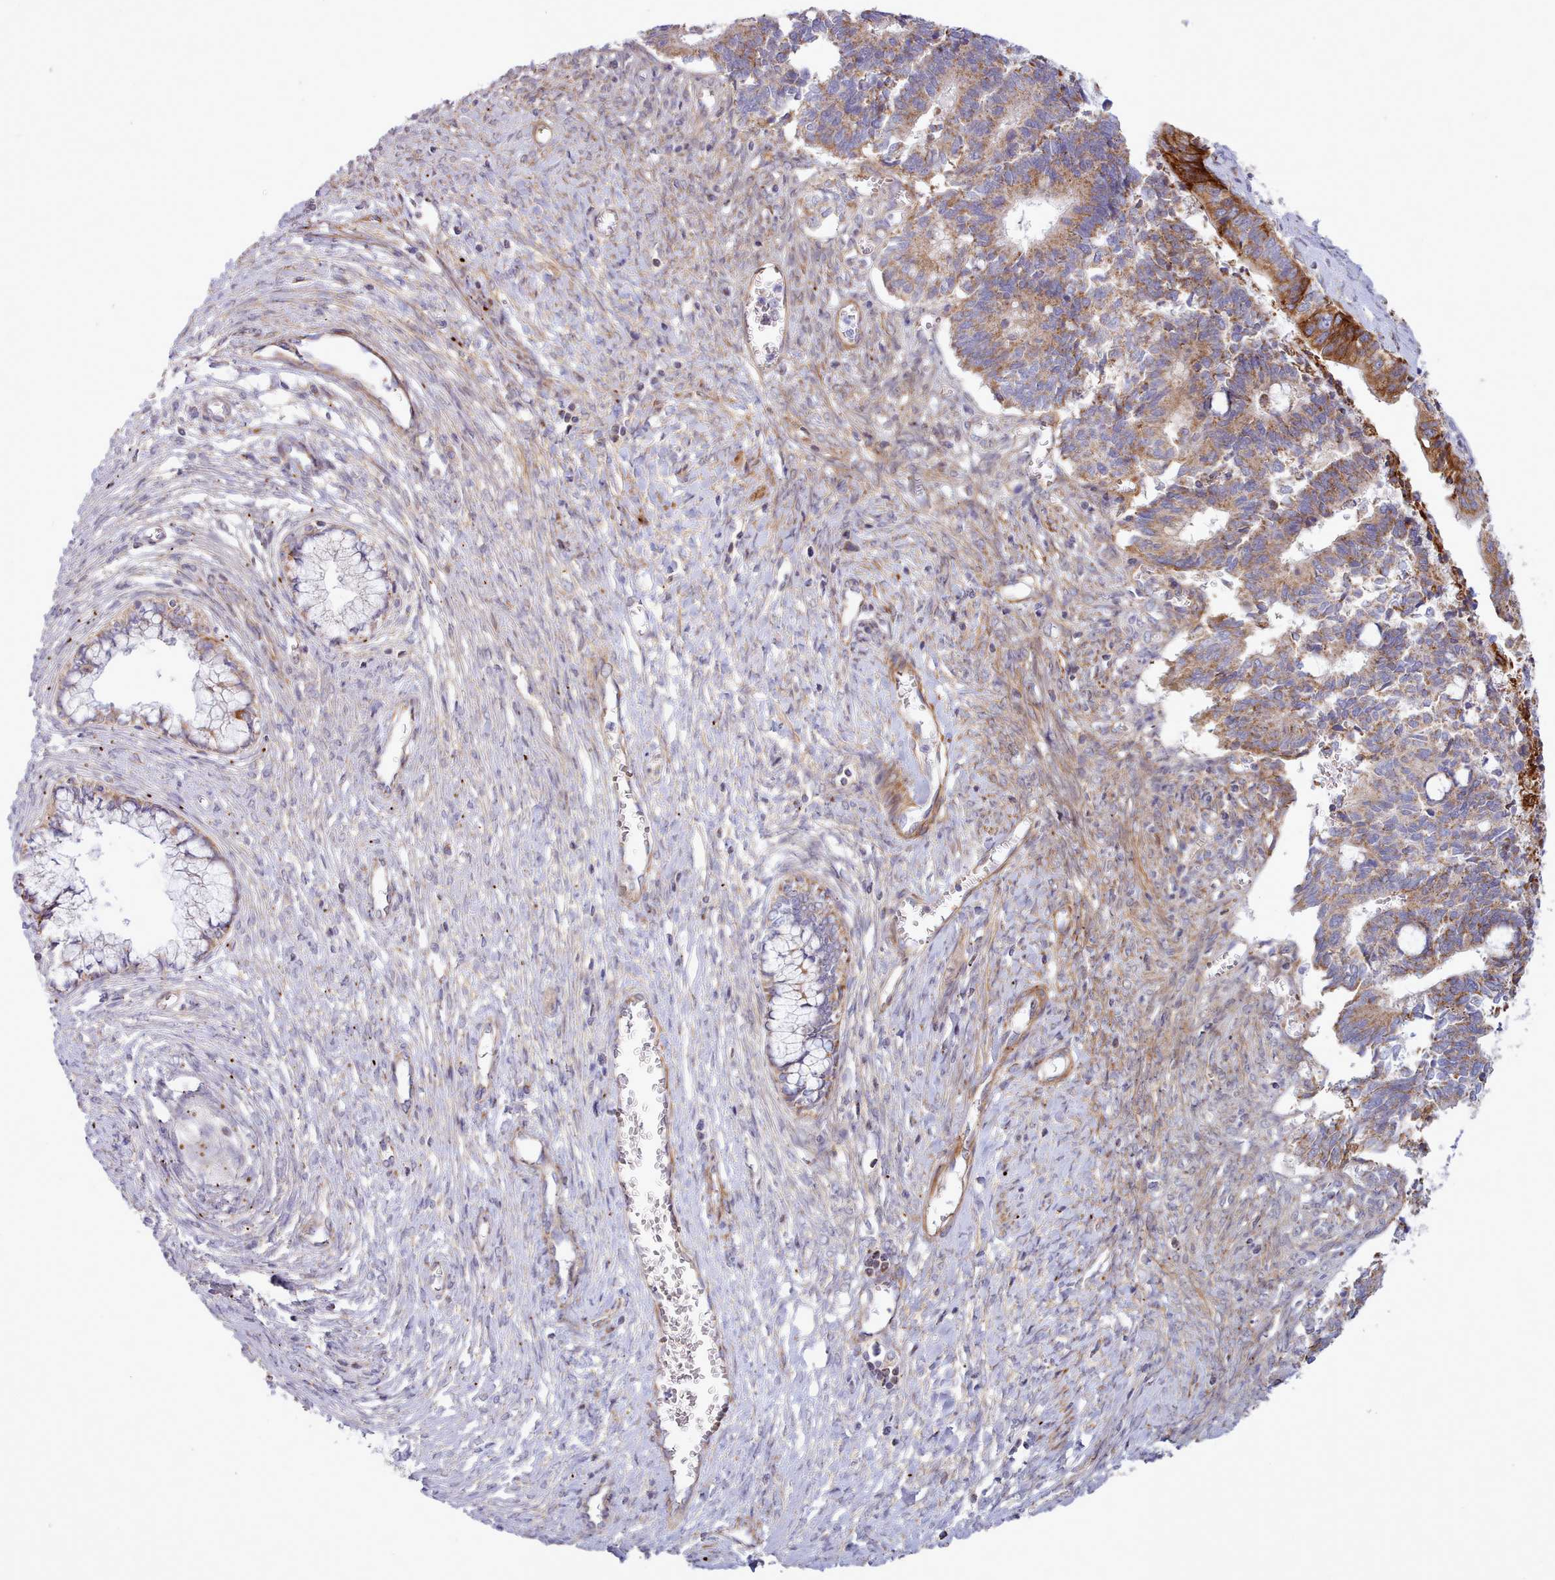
{"staining": {"intensity": "strong", "quantity": "<25%", "location": "cytoplasmic/membranous"}, "tissue": "cervical cancer", "cell_type": "Tumor cells", "image_type": "cancer", "snomed": [{"axis": "morphology", "description": "Adenocarcinoma, NOS"}, {"axis": "topography", "description": "Cervix"}], "caption": "IHC of adenocarcinoma (cervical) exhibits medium levels of strong cytoplasmic/membranous staining in about <25% of tumor cells. (brown staining indicates protein expression, while blue staining denotes nuclei).", "gene": "MRPL21", "patient": {"sex": "female", "age": 44}}